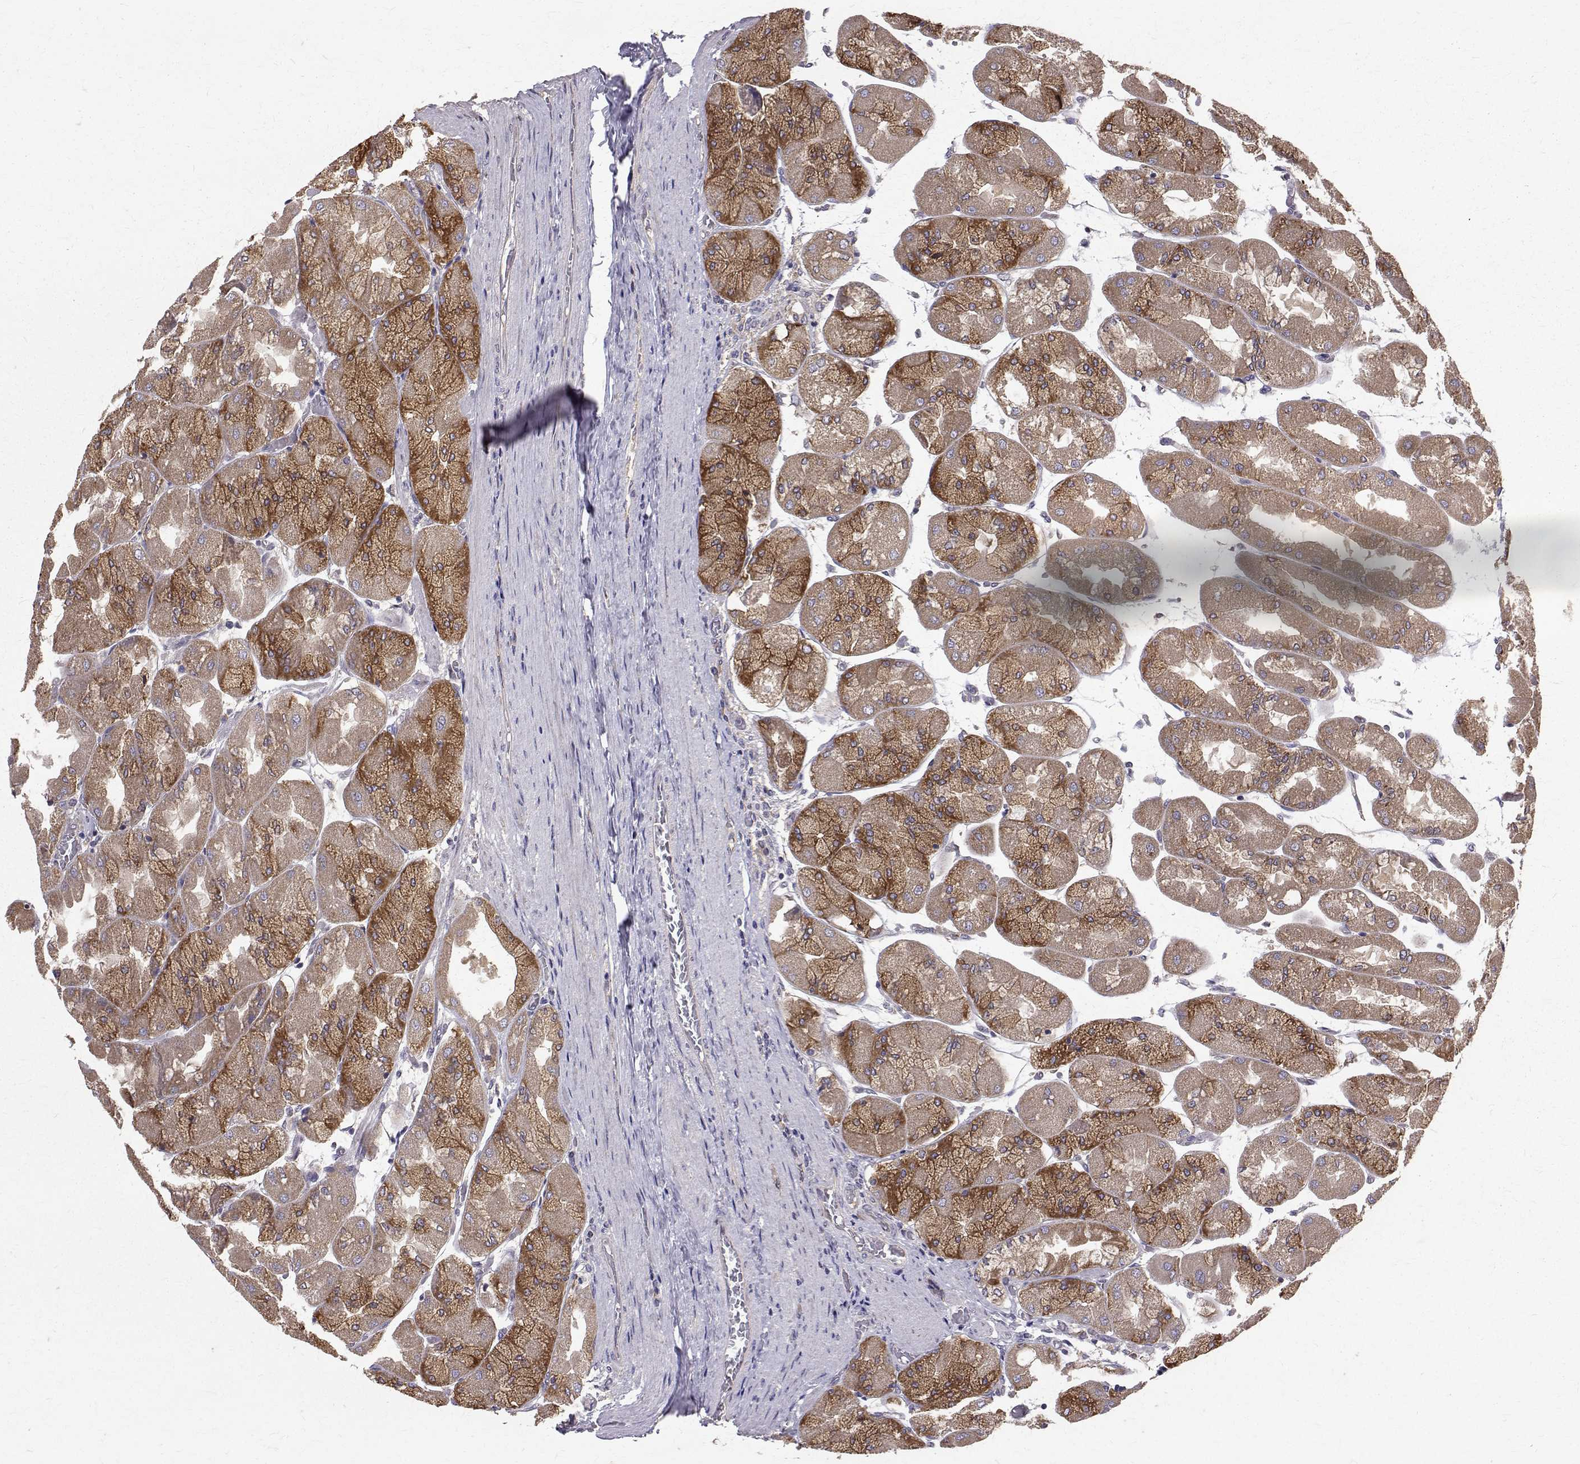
{"staining": {"intensity": "moderate", "quantity": ">75%", "location": "cytoplasmic/membranous"}, "tissue": "stomach", "cell_type": "Glandular cells", "image_type": "normal", "snomed": [{"axis": "morphology", "description": "Normal tissue, NOS"}, {"axis": "topography", "description": "Stomach"}], "caption": "Moderate cytoplasmic/membranous staining is identified in about >75% of glandular cells in unremarkable stomach. (brown staining indicates protein expression, while blue staining denotes nuclei).", "gene": "FARSB", "patient": {"sex": "female", "age": 61}}